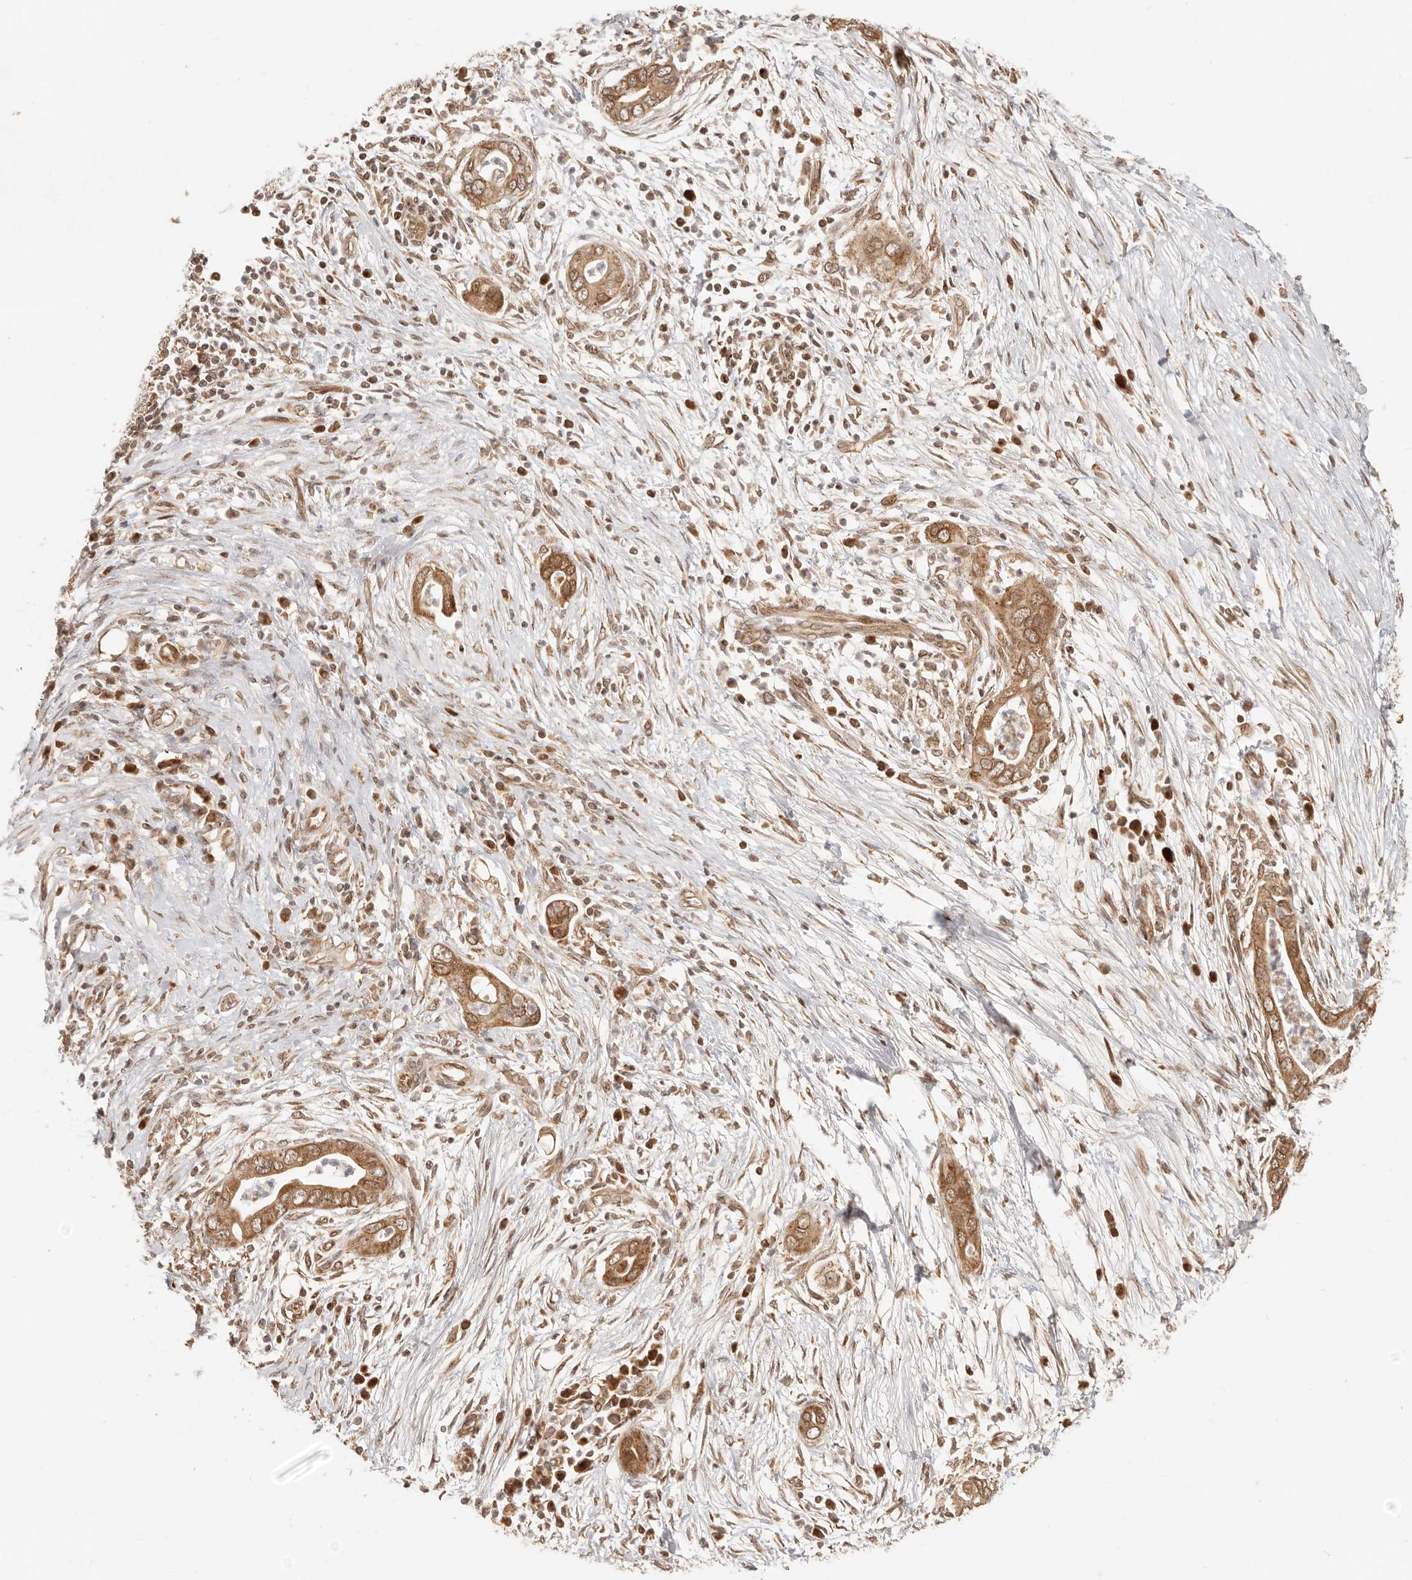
{"staining": {"intensity": "moderate", "quantity": ">75%", "location": "cytoplasmic/membranous"}, "tissue": "pancreatic cancer", "cell_type": "Tumor cells", "image_type": "cancer", "snomed": [{"axis": "morphology", "description": "Adenocarcinoma, NOS"}, {"axis": "topography", "description": "Pancreas"}], "caption": "Immunohistochemical staining of human adenocarcinoma (pancreatic) displays medium levels of moderate cytoplasmic/membranous protein positivity in about >75% of tumor cells.", "gene": "TIMM17A", "patient": {"sex": "male", "age": 75}}